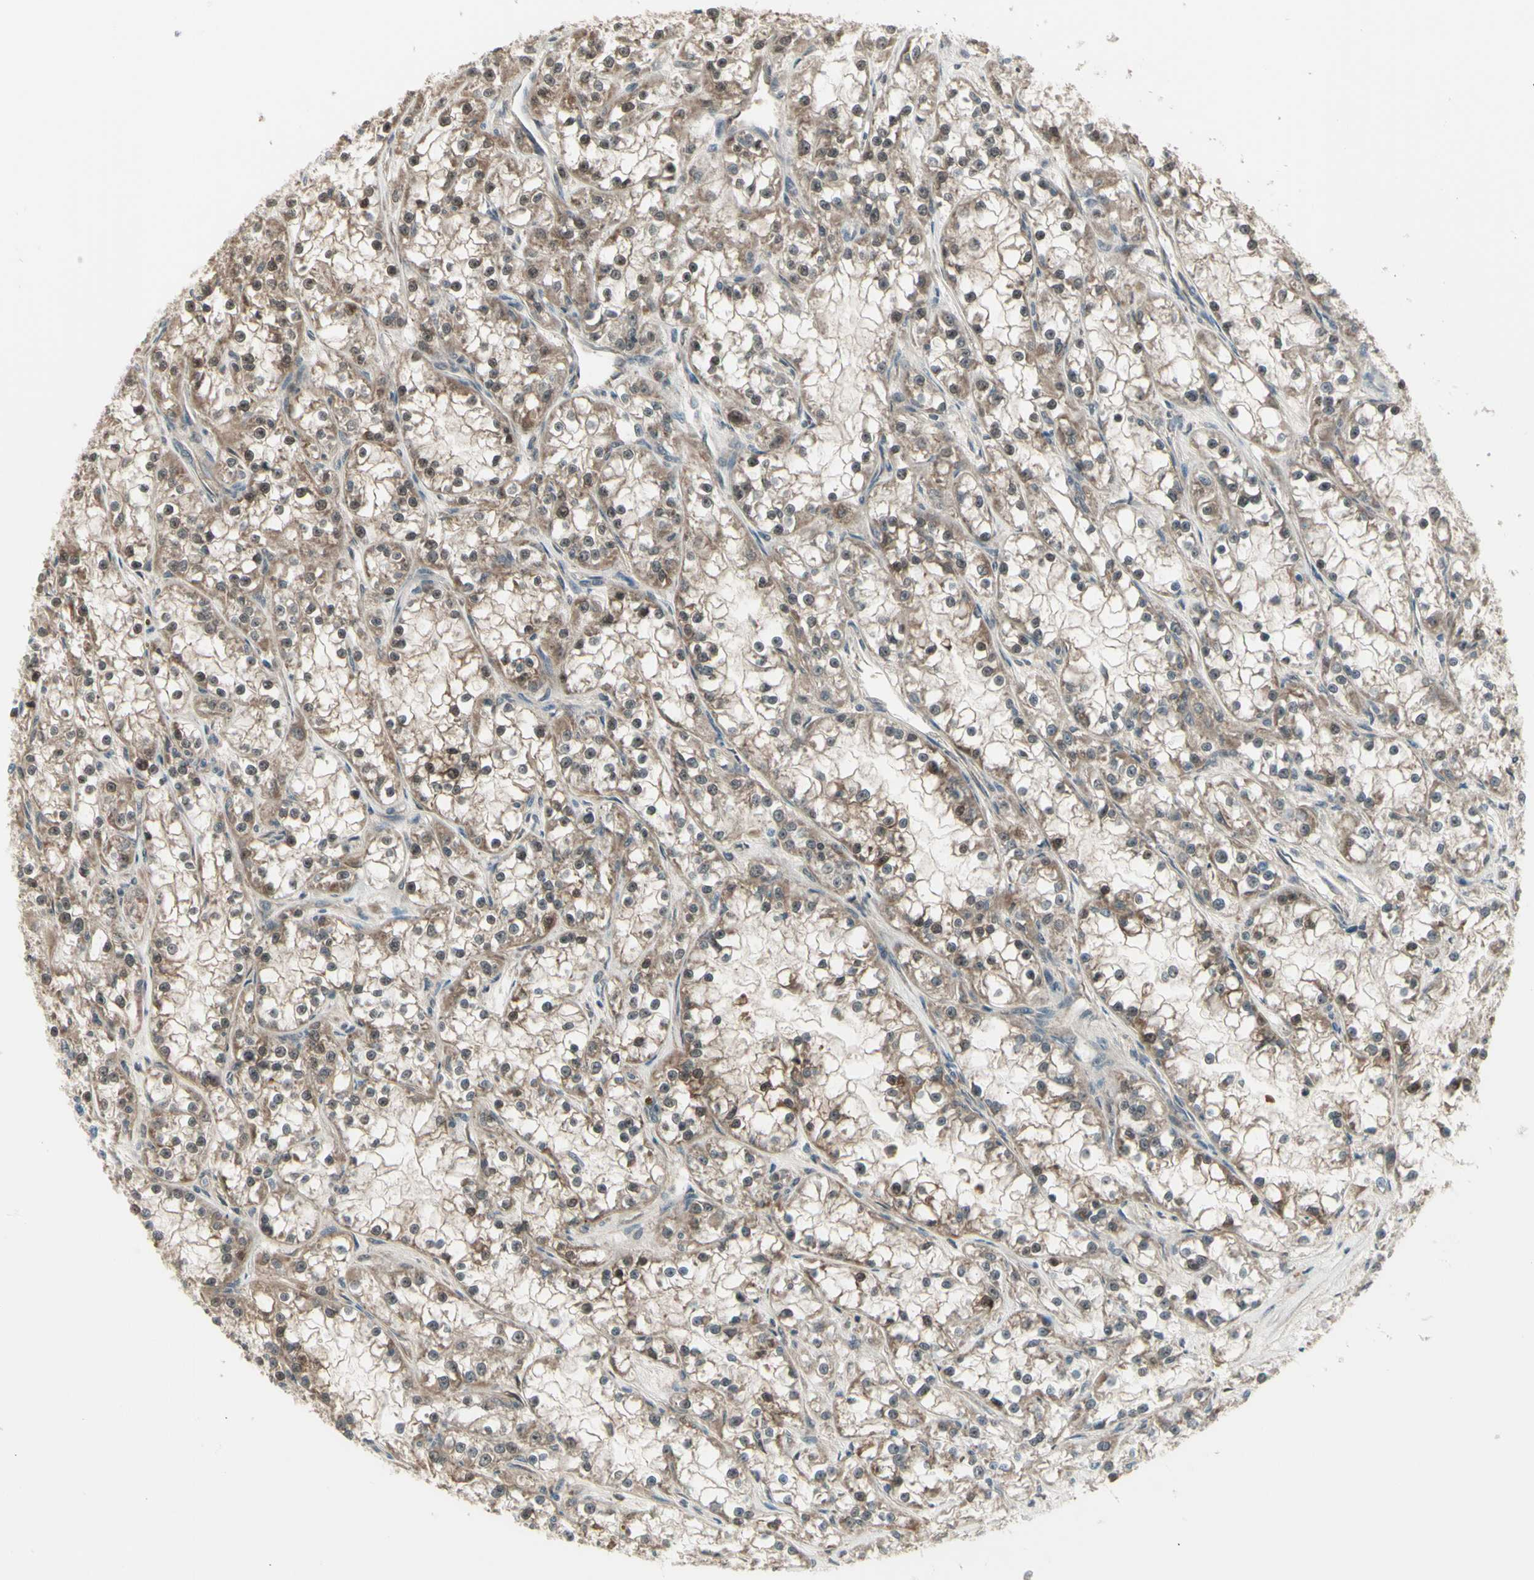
{"staining": {"intensity": "moderate", "quantity": "25%-75%", "location": "cytoplasmic/membranous,nuclear"}, "tissue": "renal cancer", "cell_type": "Tumor cells", "image_type": "cancer", "snomed": [{"axis": "morphology", "description": "Adenocarcinoma, NOS"}, {"axis": "topography", "description": "Kidney"}], "caption": "A micrograph showing moderate cytoplasmic/membranous and nuclear expression in about 25%-75% of tumor cells in renal cancer (adenocarcinoma), as visualized by brown immunohistochemical staining.", "gene": "NAXD", "patient": {"sex": "female", "age": 52}}